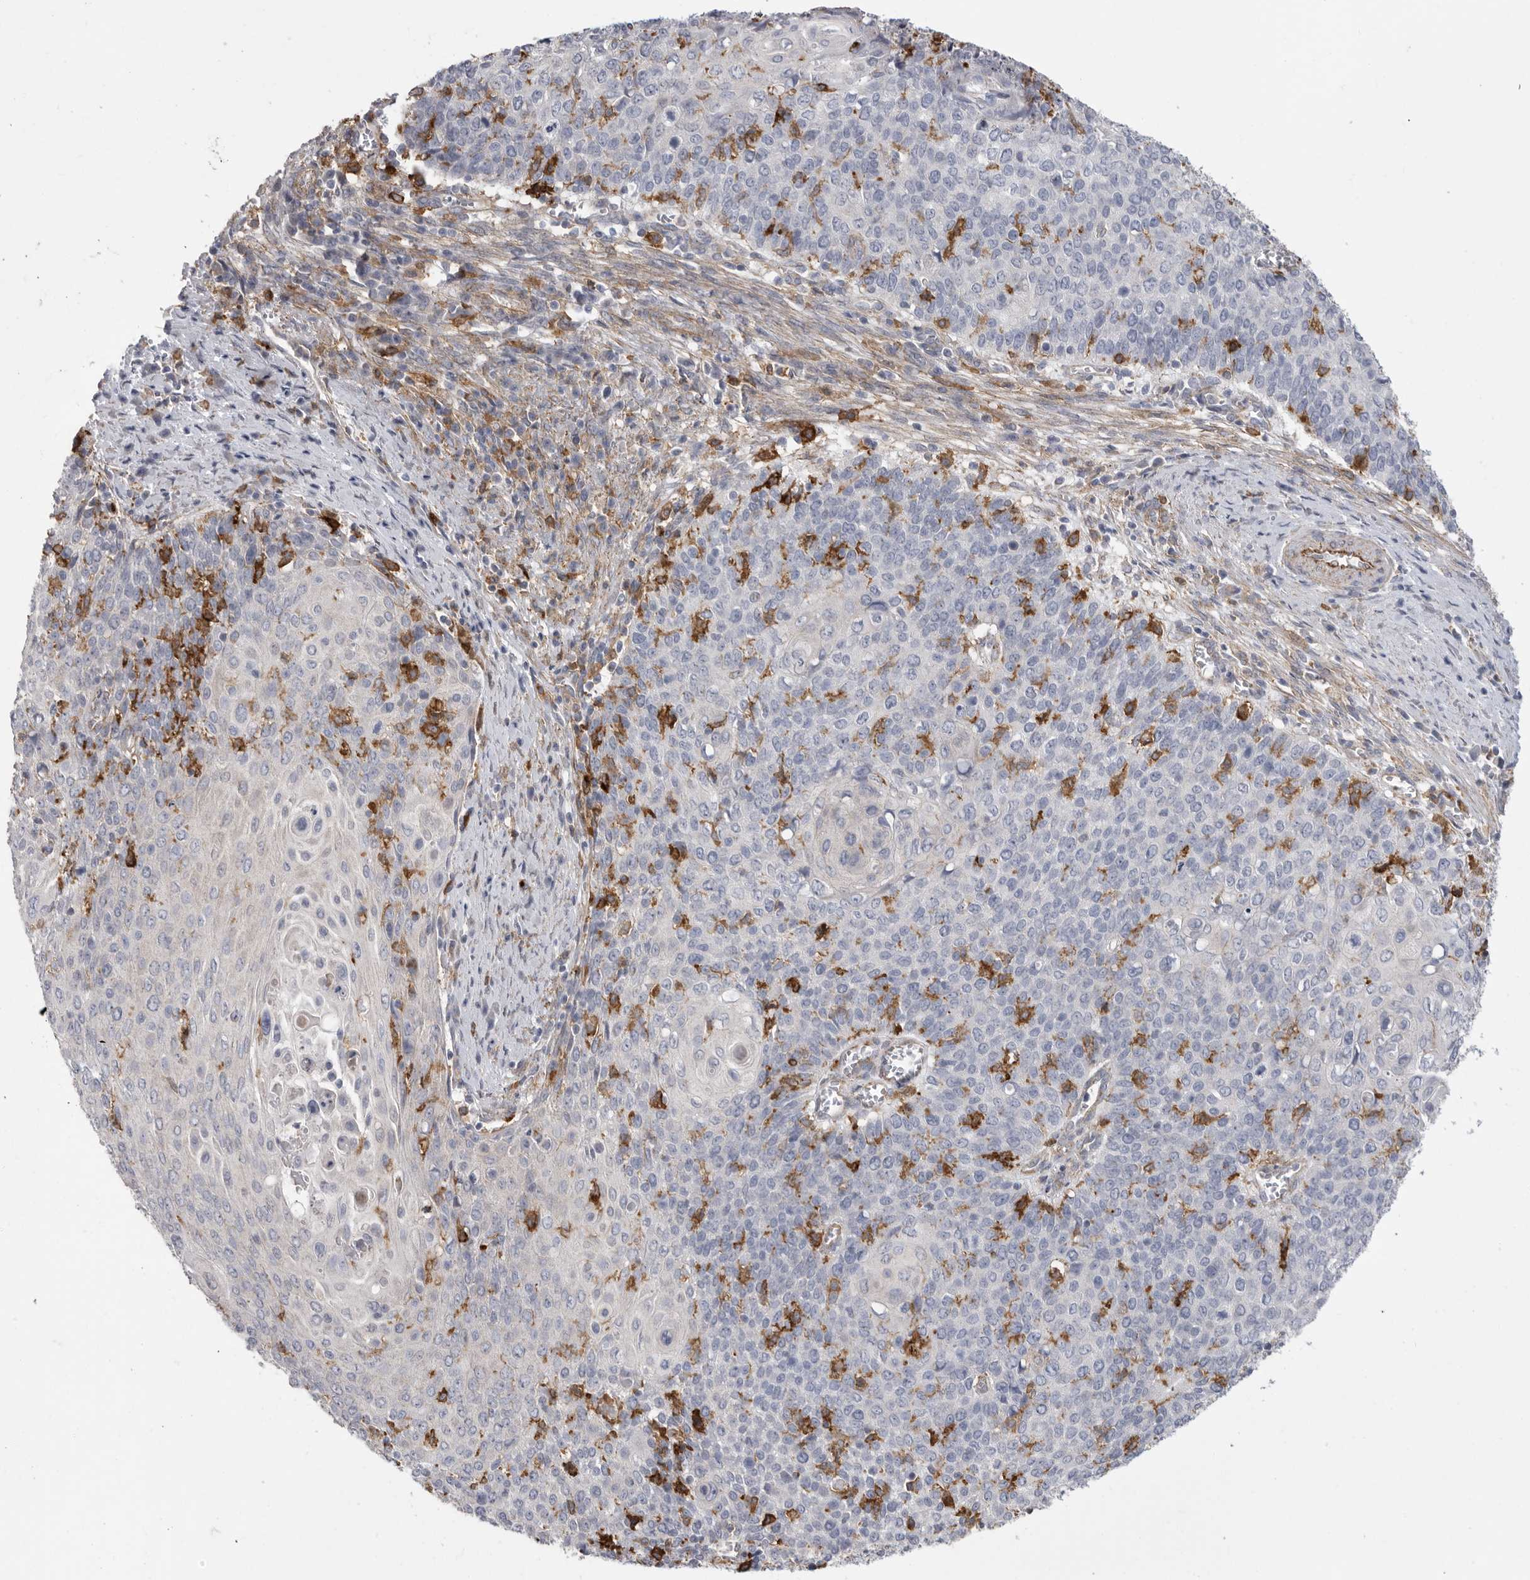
{"staining": {"intensity": "negative", "quantity": "none", "location": "none"}, "tissue": "cervical cancer", "cell_type": "Tumor cells", "image_type": "cancer", "snomed": [{"axis": "morphology", "description": "Squamous cell carcinoma, NOS"}, {"axis": "topography", "description": "Cervix"}], "caption": "Cervical cancer was stained to show a protein in brown. There is no significant expression in tumor cells.", "gene": "SIGLEC10", "patient": {"sex": "female", "age": 39}}